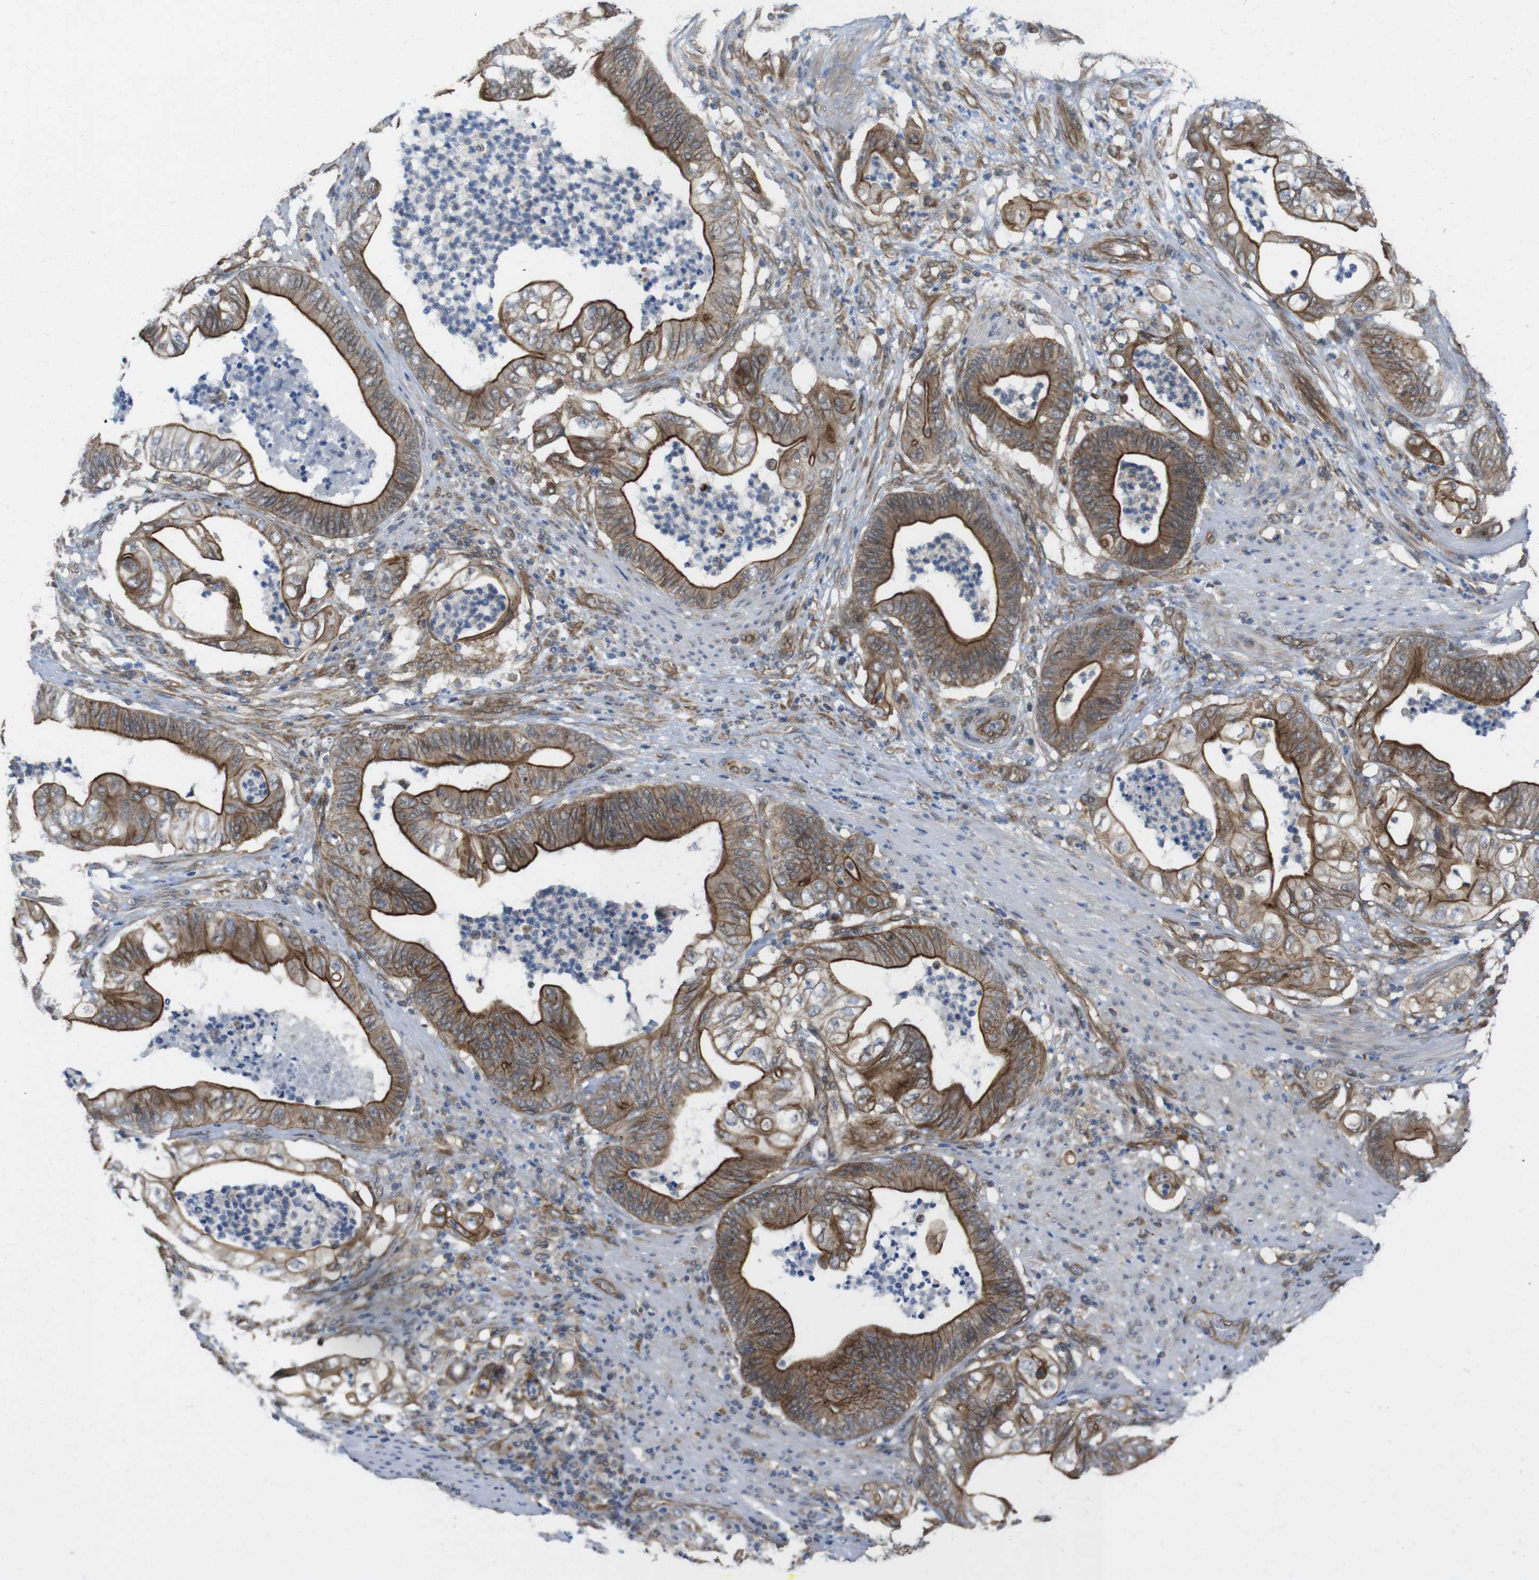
{"staining": {"intensity": "strong", "quantity": ">75%", "location": "cytoplasmic/membranous"}, "tissue": "stomach cancer", "cell_type": "Tumor cells", "image_type": "cancer", "snomed": [{"axis": "morphology", "description": "Adenocarcinoma, NOS"}, {"axis": "topography", "description": "Stomach"}], "caption": "Immunohistochemical staining of stomach cancer displays strong cytoplasmic/membranous protein expression in approximately >75% of tumor cells.", "gene": "ZDHHC5", "patient": {"sex": "female", "age": 73}}